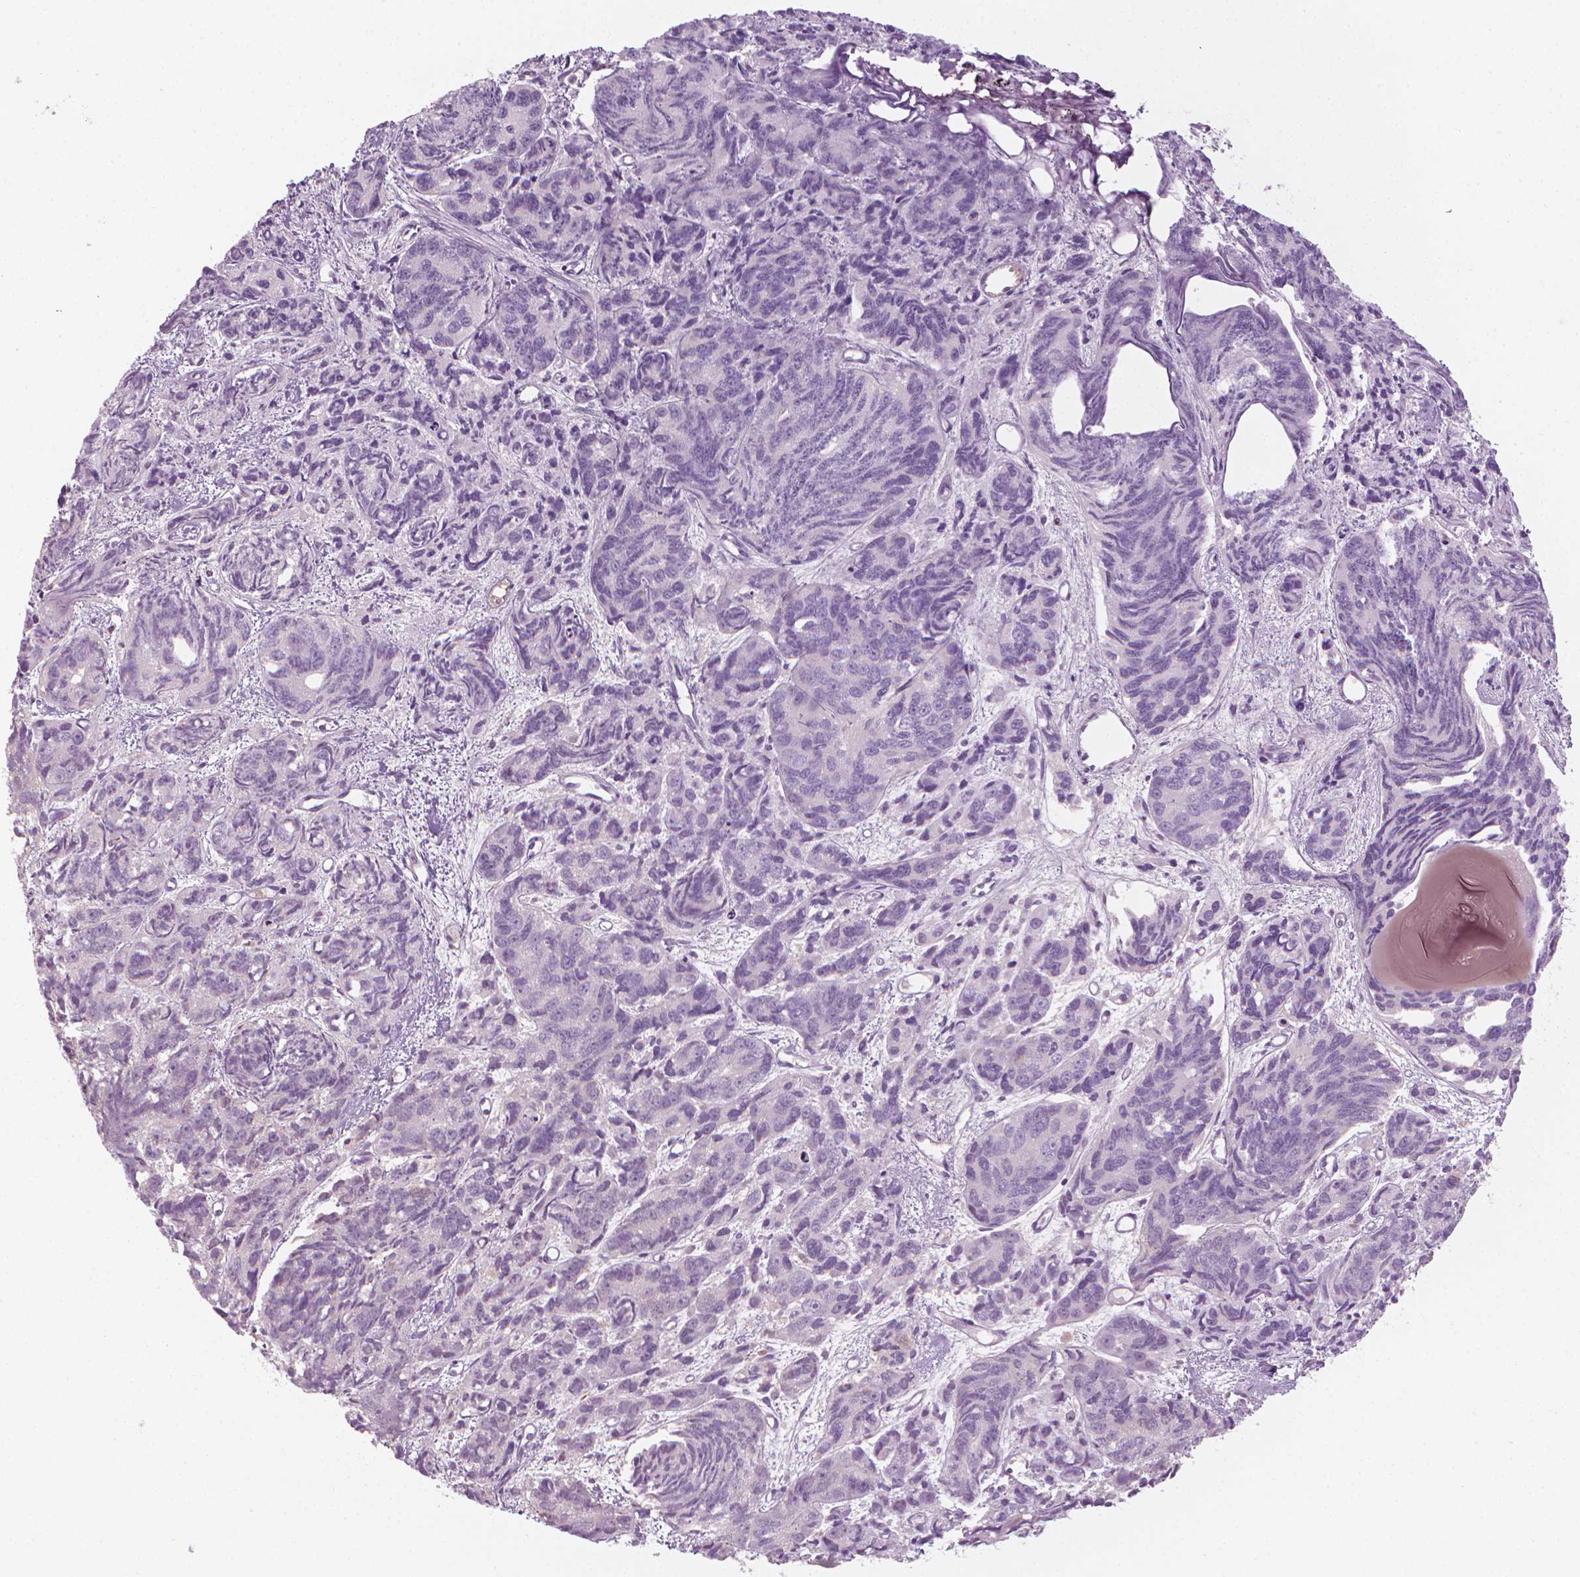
{"staining": {"intensity": "negative", "quantity": "none", "location": "none"}, "tissue": "prostate cancer", "cell_type": "Tumor cells", "image_type": "cancer", "snomed": [{"axis": "morphology", "description": "Adenocarcinoma, High grade"}, {"axis": "topography", "description": "Prostate"}], "caption": "Tumor cells show no significant staining in prostate cancer (high-grade adenocarcinoma).", "gene": "SHMT1", "patient": {"sex": "male", "age": 77}}